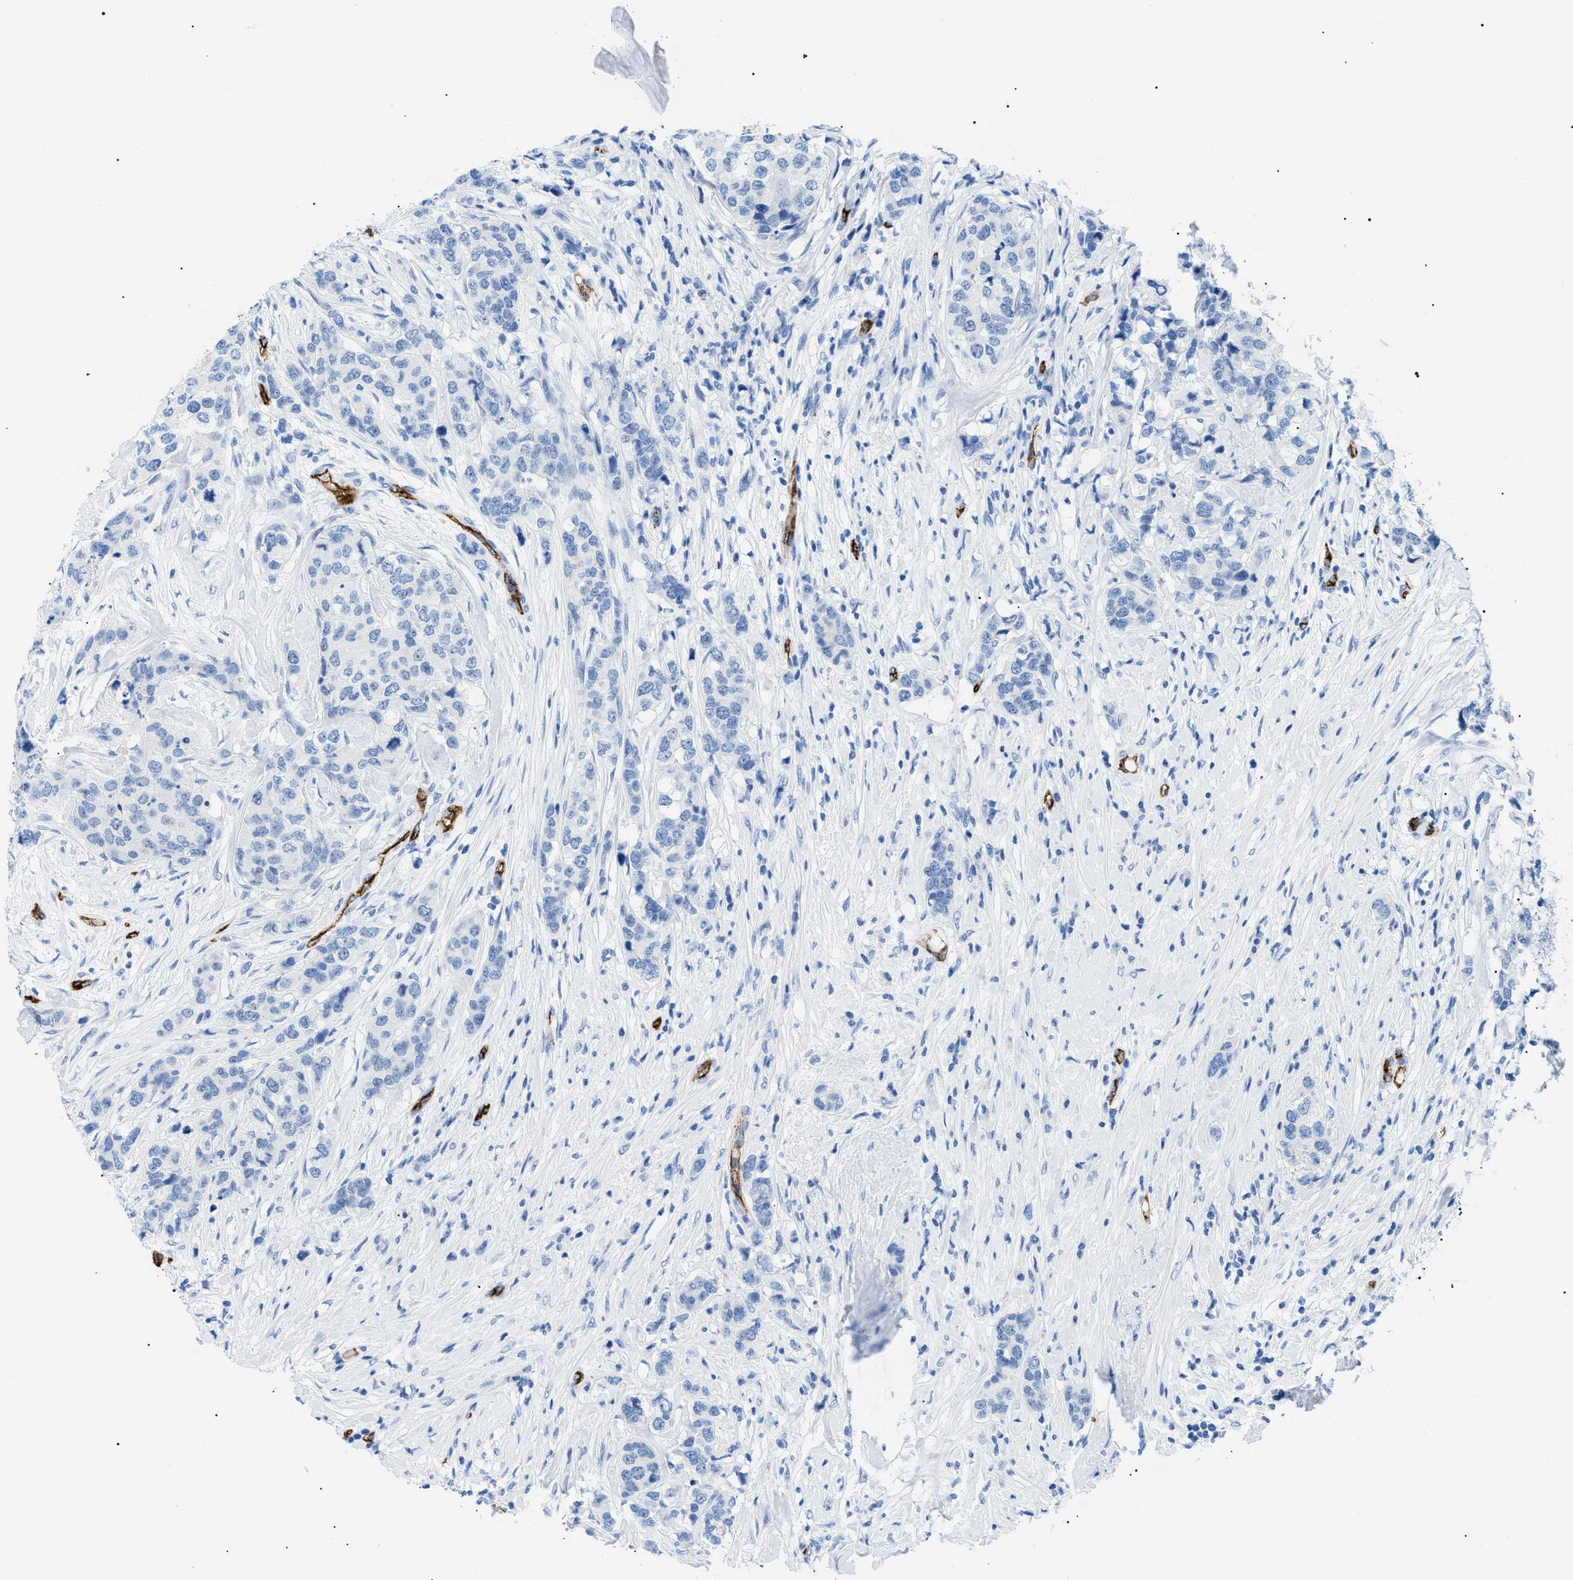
{"staining": {"intensity": "negative", "quantity": "none", "location": "none"}, "tissue": "breast cancer", "cell_type": "Tumor cells", "image_type": "cancer", "snomed": [{"axis": "morphology", "description": "Lobular carcinoma"}, {"axis": "topography", "description": "Breast"}], "caption": "Immunohistochemical staining of human breast cancer exhibits no significant expression in tumor cells.", "gene": "PODXL", "patient": {"sex": "female", "age": 59}}